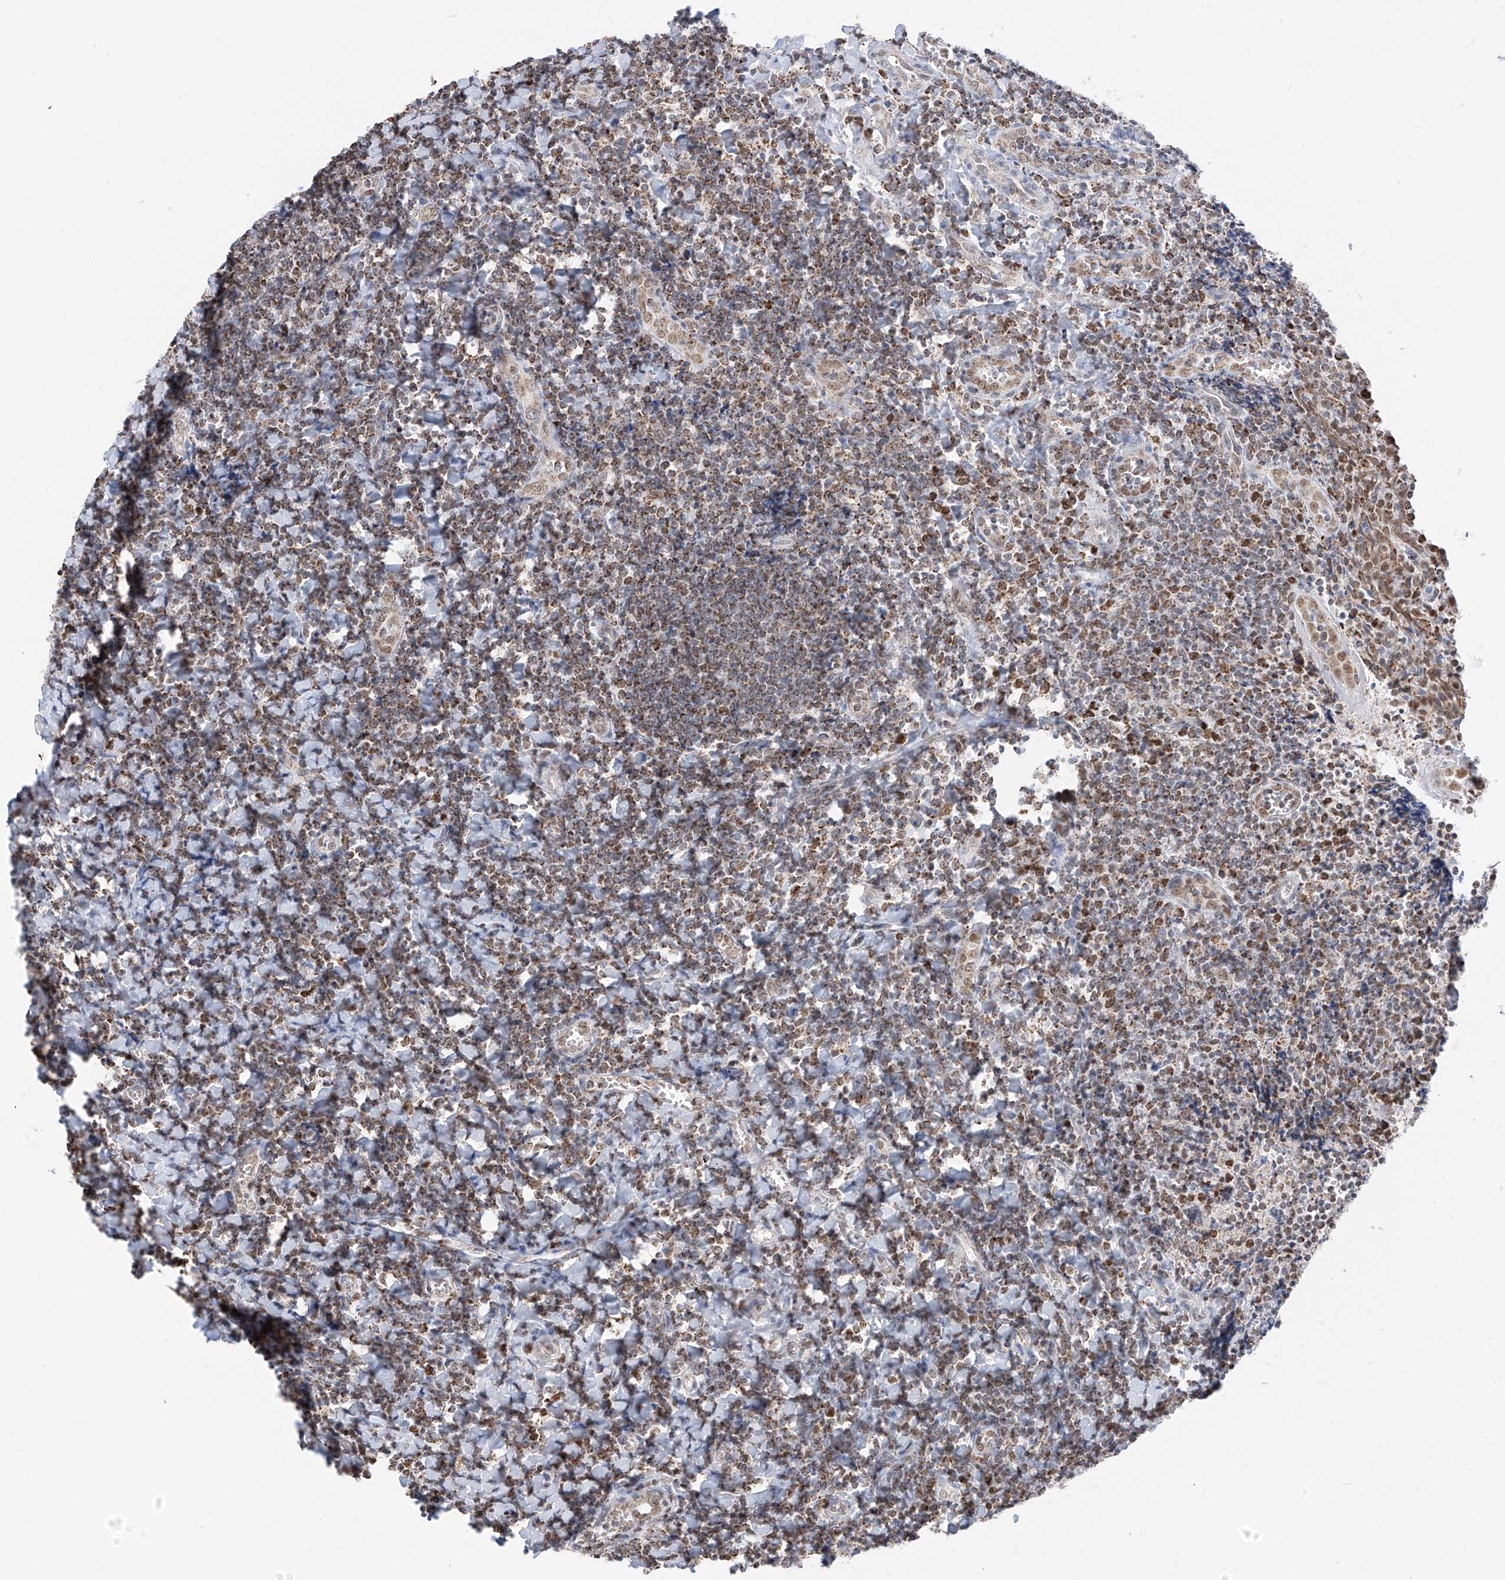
{"staining": {"intensity": "moderate", "quantity": ">75%", "location": "cytoplasmic/membranous"}, "tissue": "tonsil", "cell_type": "Germinal center cells", "image_type": "normal", "snomed": [{"axis": "morphology", "description": "Normal tissue, NOS"}, {"axis": "topography", "description": "Tonsil"}], "caption": "Immunohistochemistry (DAB (3,3'-diaminobenzidine)) staining of benign tonsil shows moderate cytoplasmic/membranous protein positivity in about >75% of germinal center cells. Using DAB (brown) and hematoxylin (blue) stains, captured at high magnification using brightfield microscopy.", "gene": "NALCN", "patient": {"sex": "male", "age": 27}}